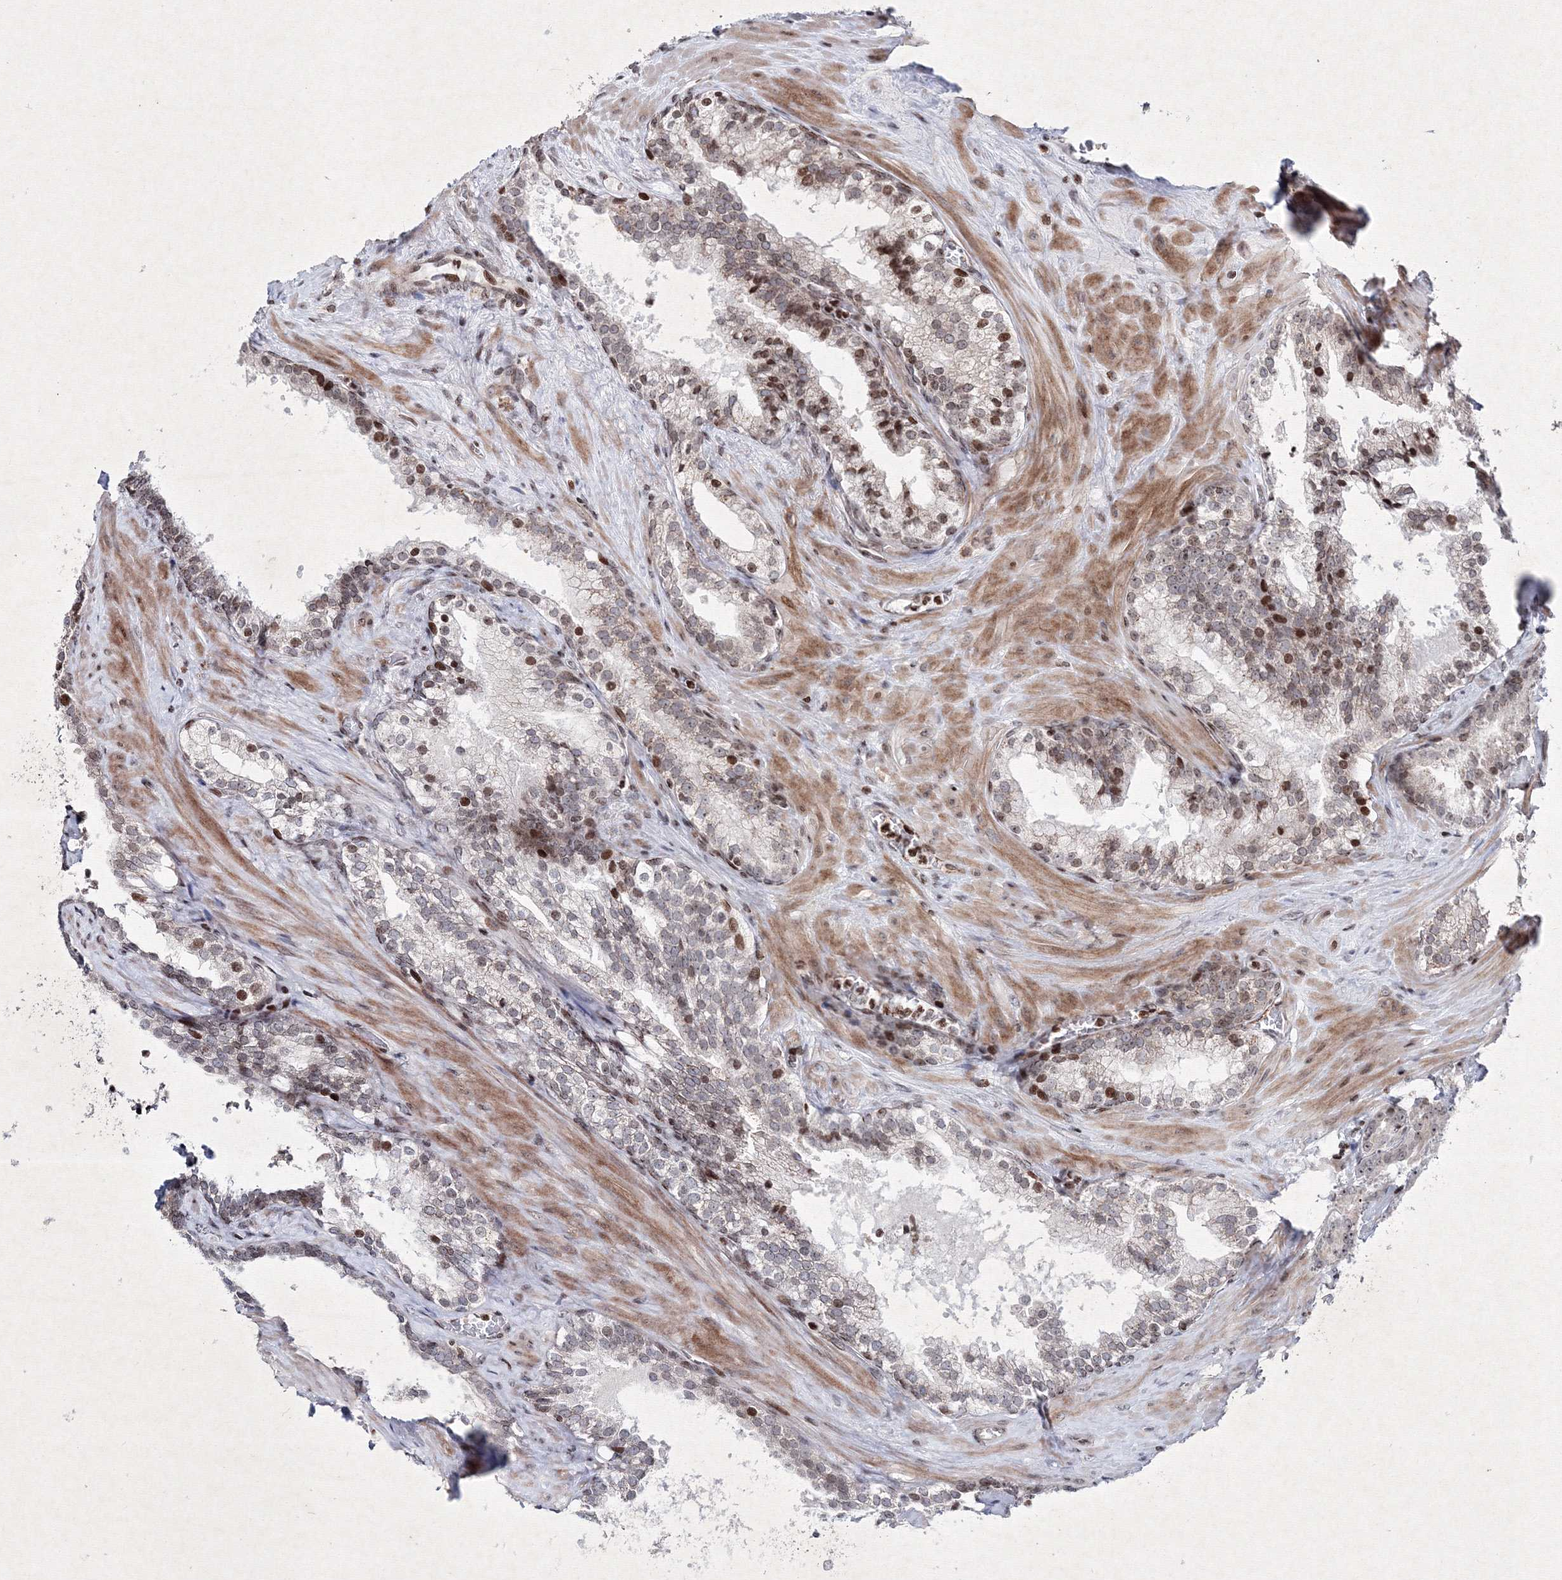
{"staining": {"intensity": "moderate", "quantity": "<25%", "location": "nuclear"}, "tissue": "prostate cancer", "cell_type": "Tumor cells", "image_type": "cancer", "snomed": [{"axis": "morphology", "description": "Adenocarcinoma, High grade"}, {"axis": "topography", "description": "Prostate"}], "caption": "Protein expression analysis of prostate cancer (high-grade adenocarcinoma) reveals moderate nuclear expression in approximately <25% of tumor cells. Using DAB (3,3'-diaminobenzidine) (brown) and hematoxylin (blue) stains, captured at high magnification using brightfield microscopy.", "gene": "SMIM29", "patient": {"sex": "male", "age": 57}}